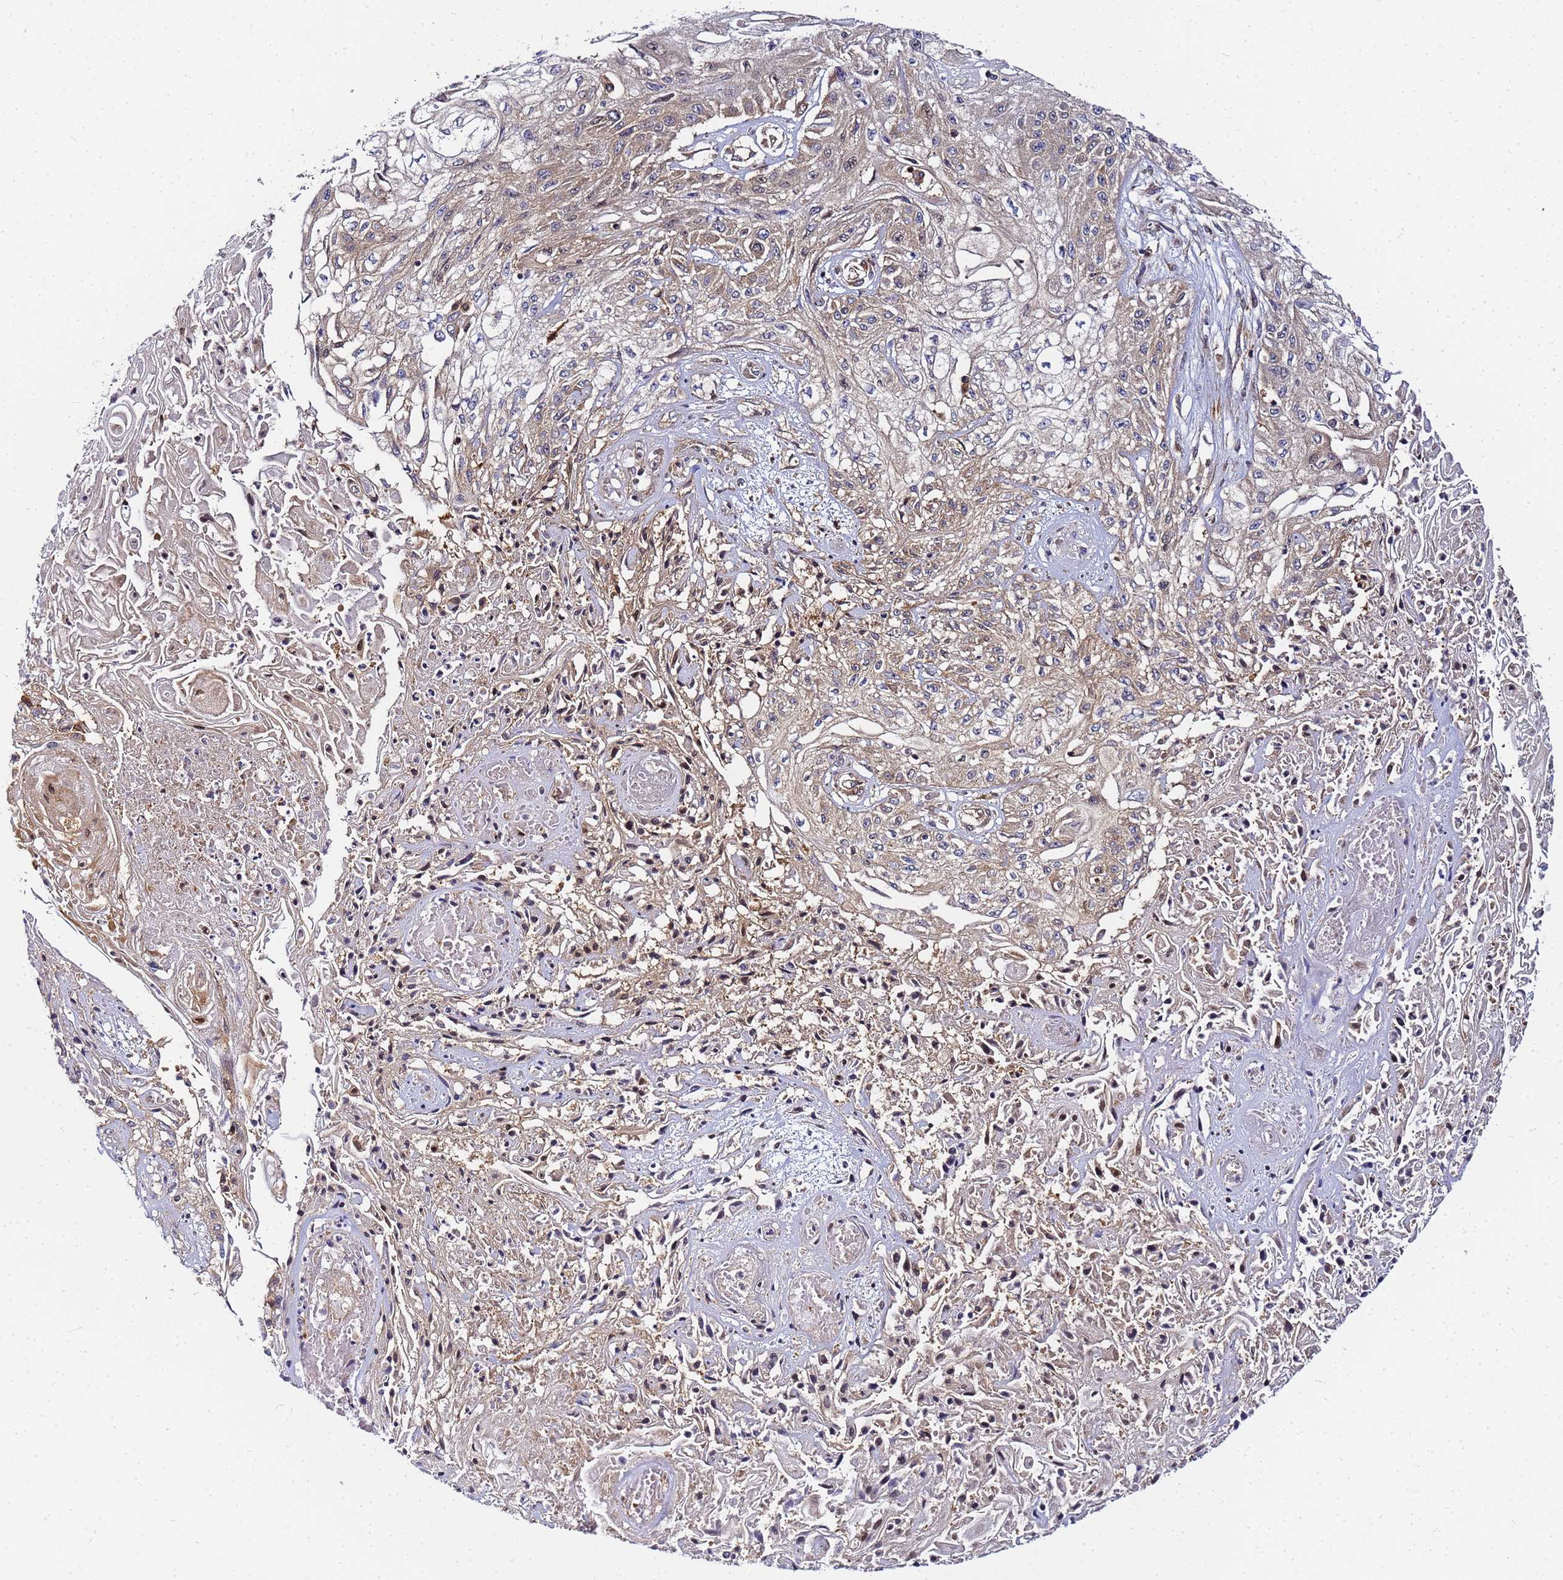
{"staining": {"intensity": "weak", "quantity": "<25%", "location": "cytoplasmic/membranous"}, "tissue": "skin cancer", "cell_type": "Tumor cells", "image_type": "cancer", "snomed": [{"axis": "morphology", "description": "Squamous cell carcinoma, NOS"}, {"axis": "morphology", "description": "Squamous cell carcinoma, metastatic, NOS"}, {"axis": "topography", "description": "Skin"}, {"axis": "topography", "description": "Lymph node"}], "caption": "A photomicrograph of human skin cancer is negative for staining in tumor cells.", "gene": "CHM", "patient": {"sex": "male", "age": 75}}